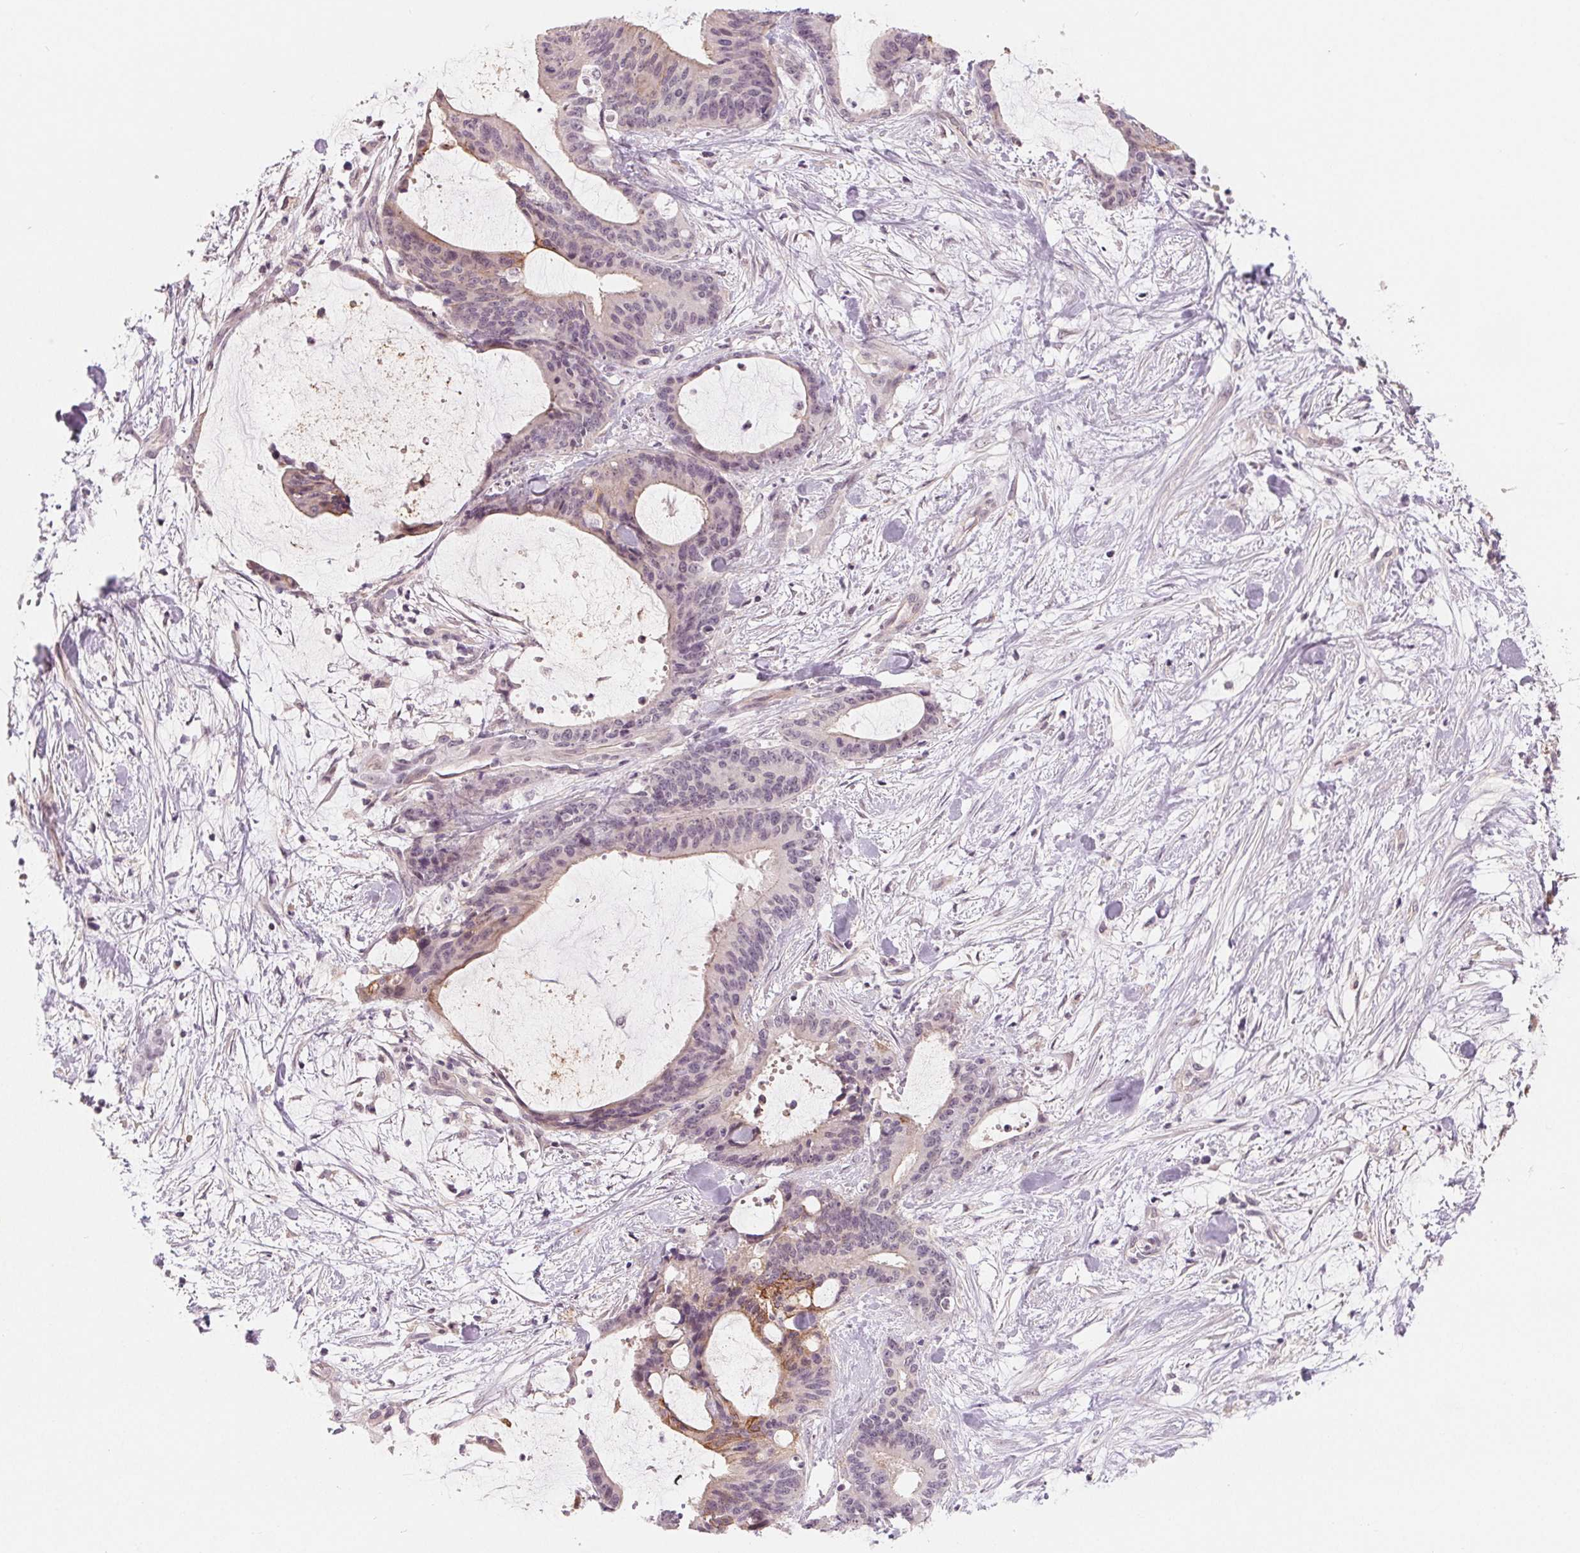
{"staining": {"intensity": "moderate", "quantity": "<25%", "location": "cytoplasmic/membranous"}, "tissue": "liver cancer", "cell_type": "Tumor cells", "image_type": "cancer", "snomed": [{"axis": "morphology", "description": "Cholangiocarcinoma"}, {"axis": "topography", "description": "Liver"}], "caption": "A brown stain highlights moderate cytoplasmic/membranous positivity of a protein in liver cancer (cholangiocarcinoma) tumor cells.", "gene": "CFC1", "patient": {"sex": "female", "age": 73}}